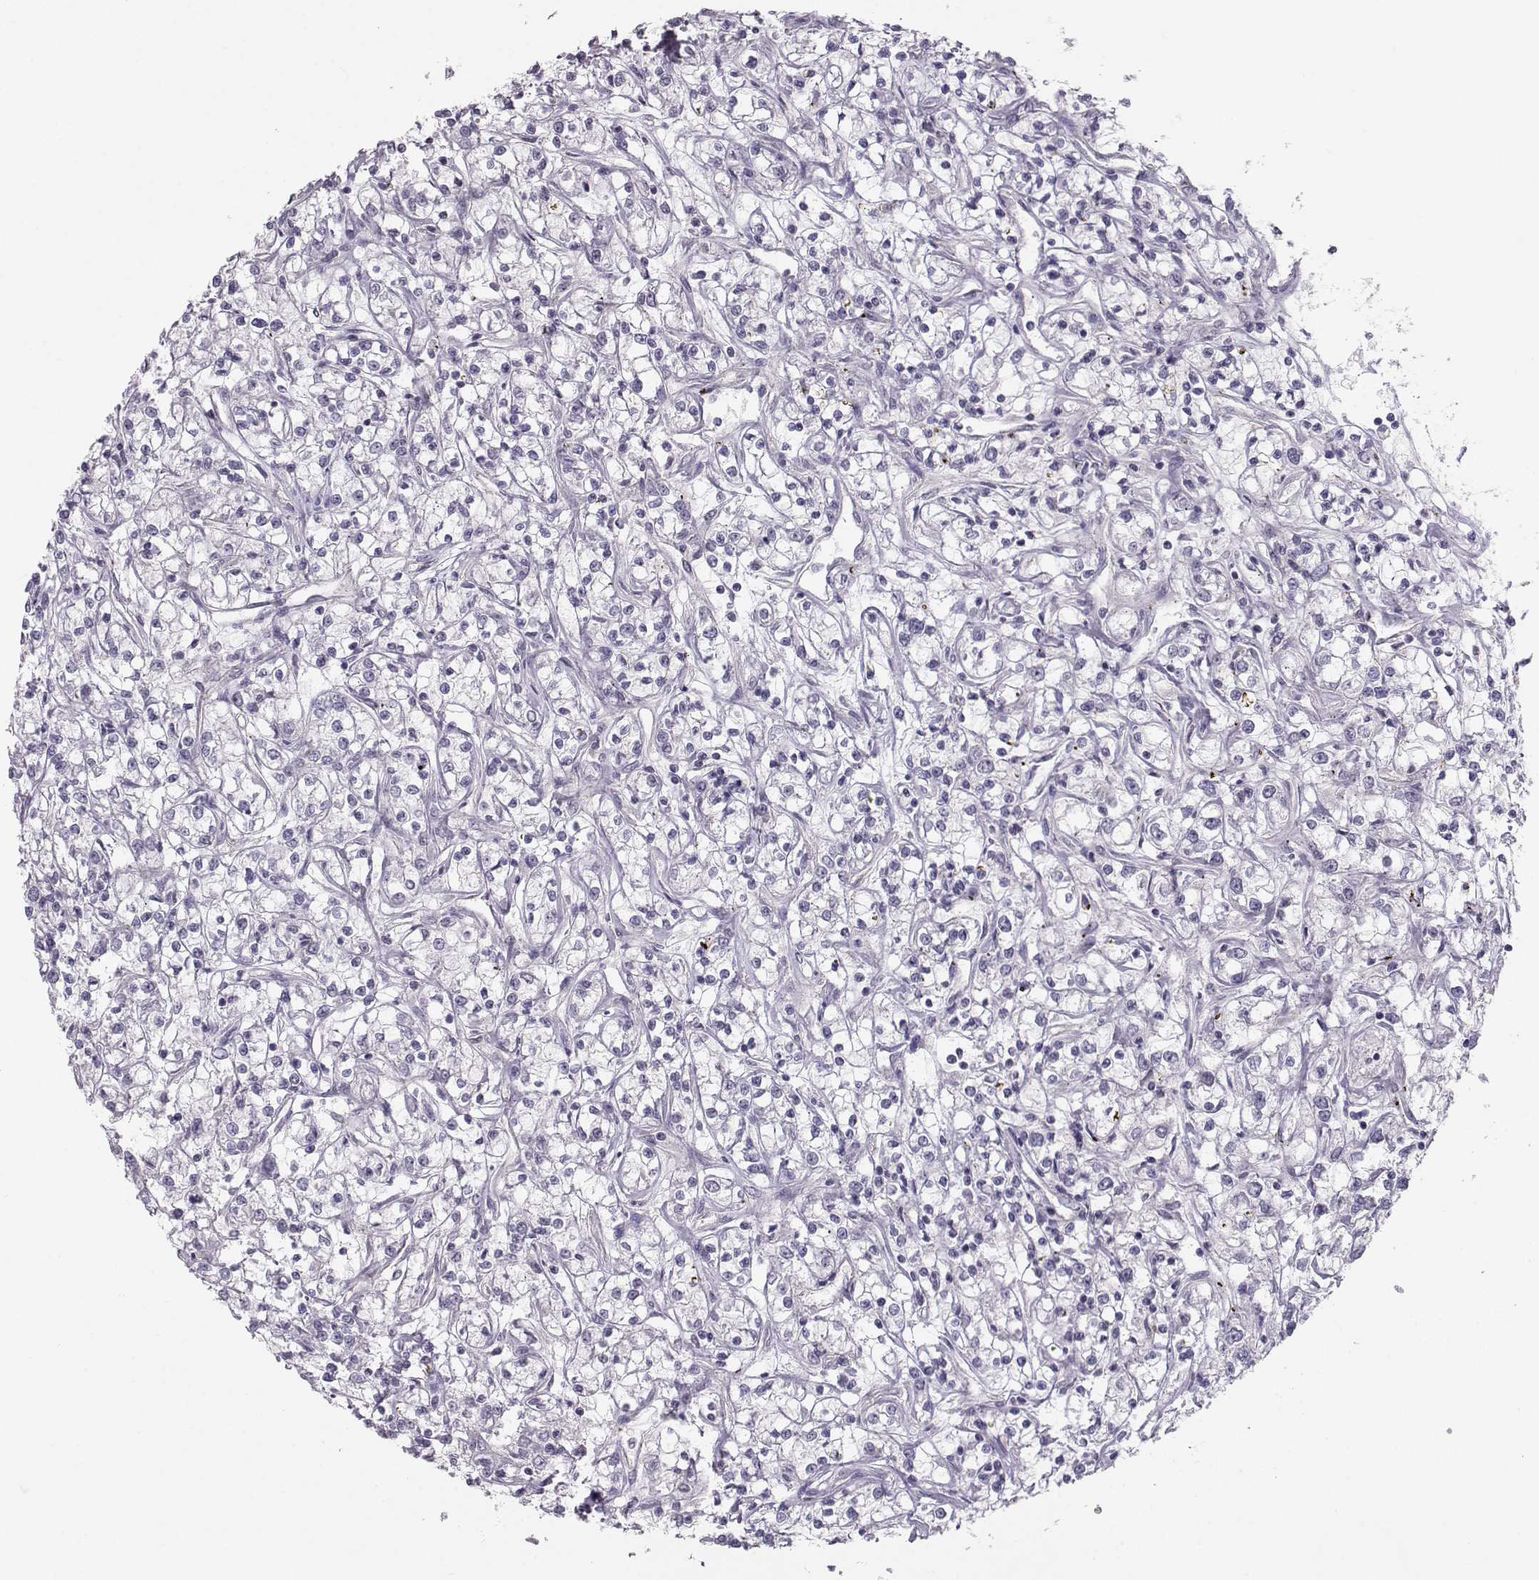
{"staining": {"intensity": "negative", "quantity": "none", "location": "none"}, "tissue": "renal cancer", "cell_type": "Tumor cells", "image_type": "cancer", "snomed": [{"axis": "morphology", "description": "Adenocarcinoma, NOS"}, {"axis": "topography", "description": "Kidney"}], "caption": "A high-resolution image shows immunohistochemistry (IHC) staining of adenocarcinoma (renal), which demonstrates no significant staining in tumor cells.", "gene": "MAST1", "patient": {"sex": "female", "age": 59}}